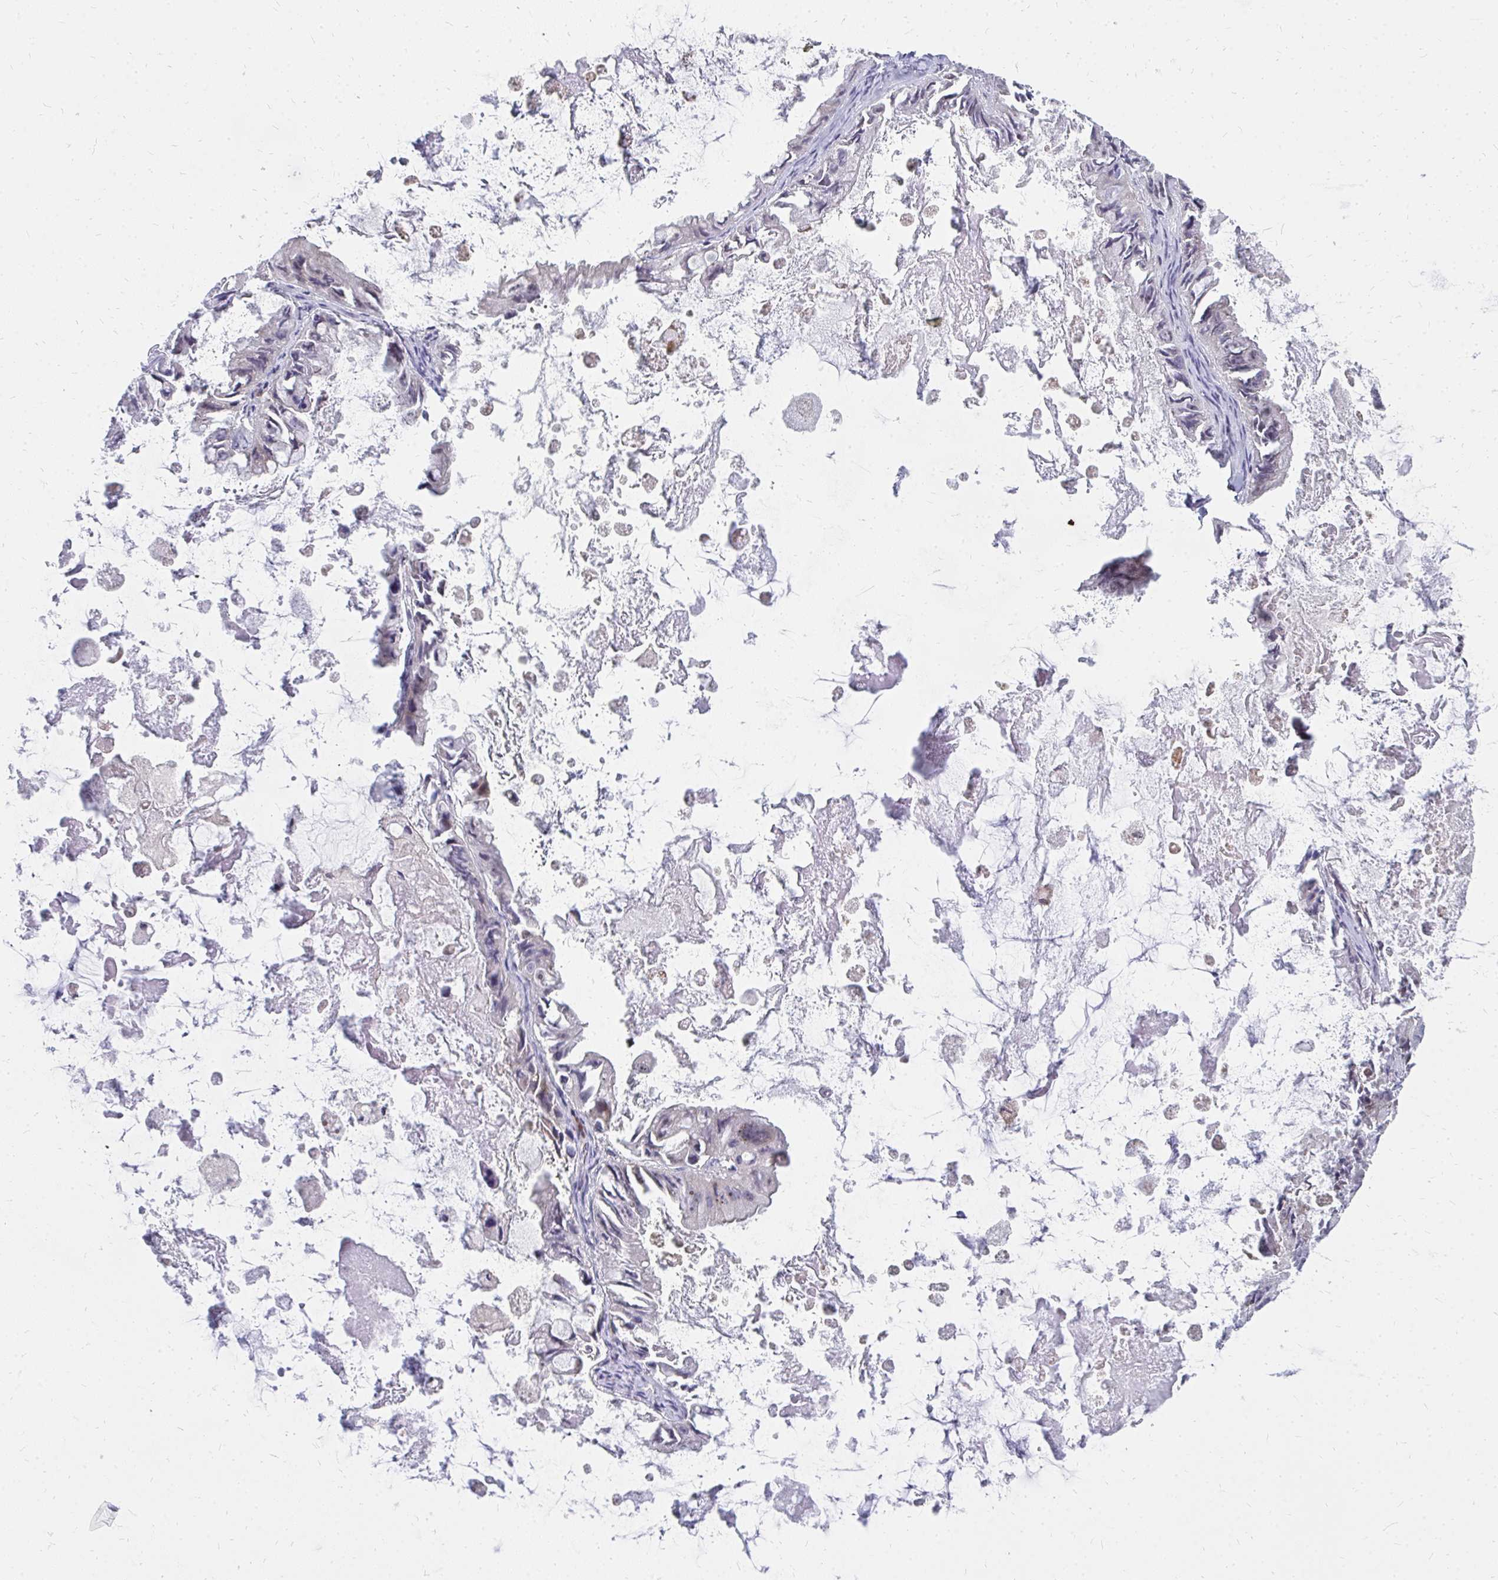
{"staining": {"intensity": "negative", "quantity": "none", "location": "none"}, "tissue": "ovarian cancer", "cell_type": "Tumor cells", "image_type": "cancer", "snomed": [{"axis": "morphology", "description": "Cystadenocarcinoma, mucinous, NOS"}, {"axis": "topography", "description": "Ovary"}], "caption": "Immunohistochemistry (IHC) photomicrograph of neoplastic tissue: ovarian mucinous cystadenocarcinoma stained with DAB (3,3'-diaminobenzidine) exhibits no significant protein positivity in tumor cells.", "gene": "FAM9A", "patient": {"sex": "female", "age": 61}}